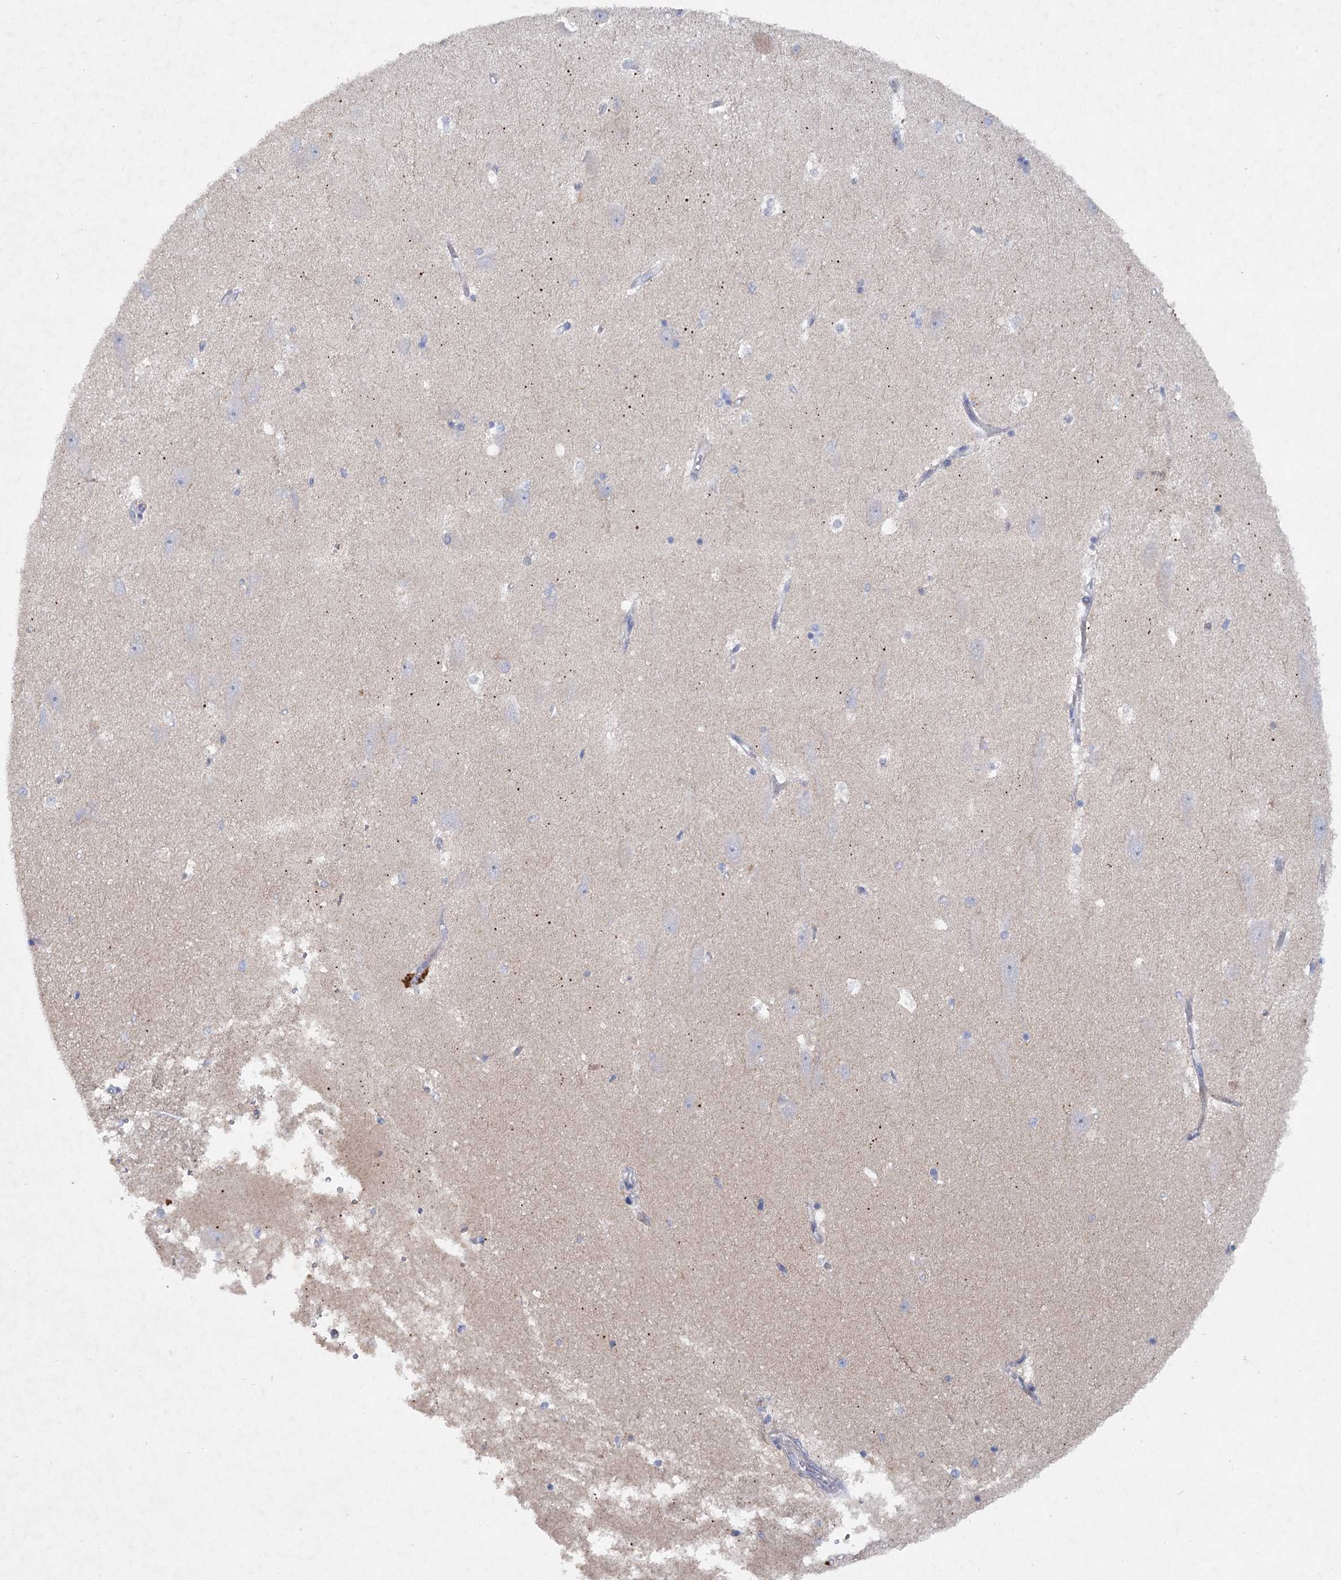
{"staining": {"intensity": "negative", "quantity": "none", "location": "none"}, "tissue": "hippocampus", "cell_type": "Glial cells", "image_type": "normal", "snomed": [{"axis": "morphology", "description": "Normal tissue, NOS"}, {"axis": "topography", "description": "Hippocampus"}], "caption": "This is an immunohistochemistry (IHC) photomicrograph of benign human hippocampus. There is no positivity in glial cells.", "gene": "MAP3K13", "patient": {"sex": "male", "age": 45}}